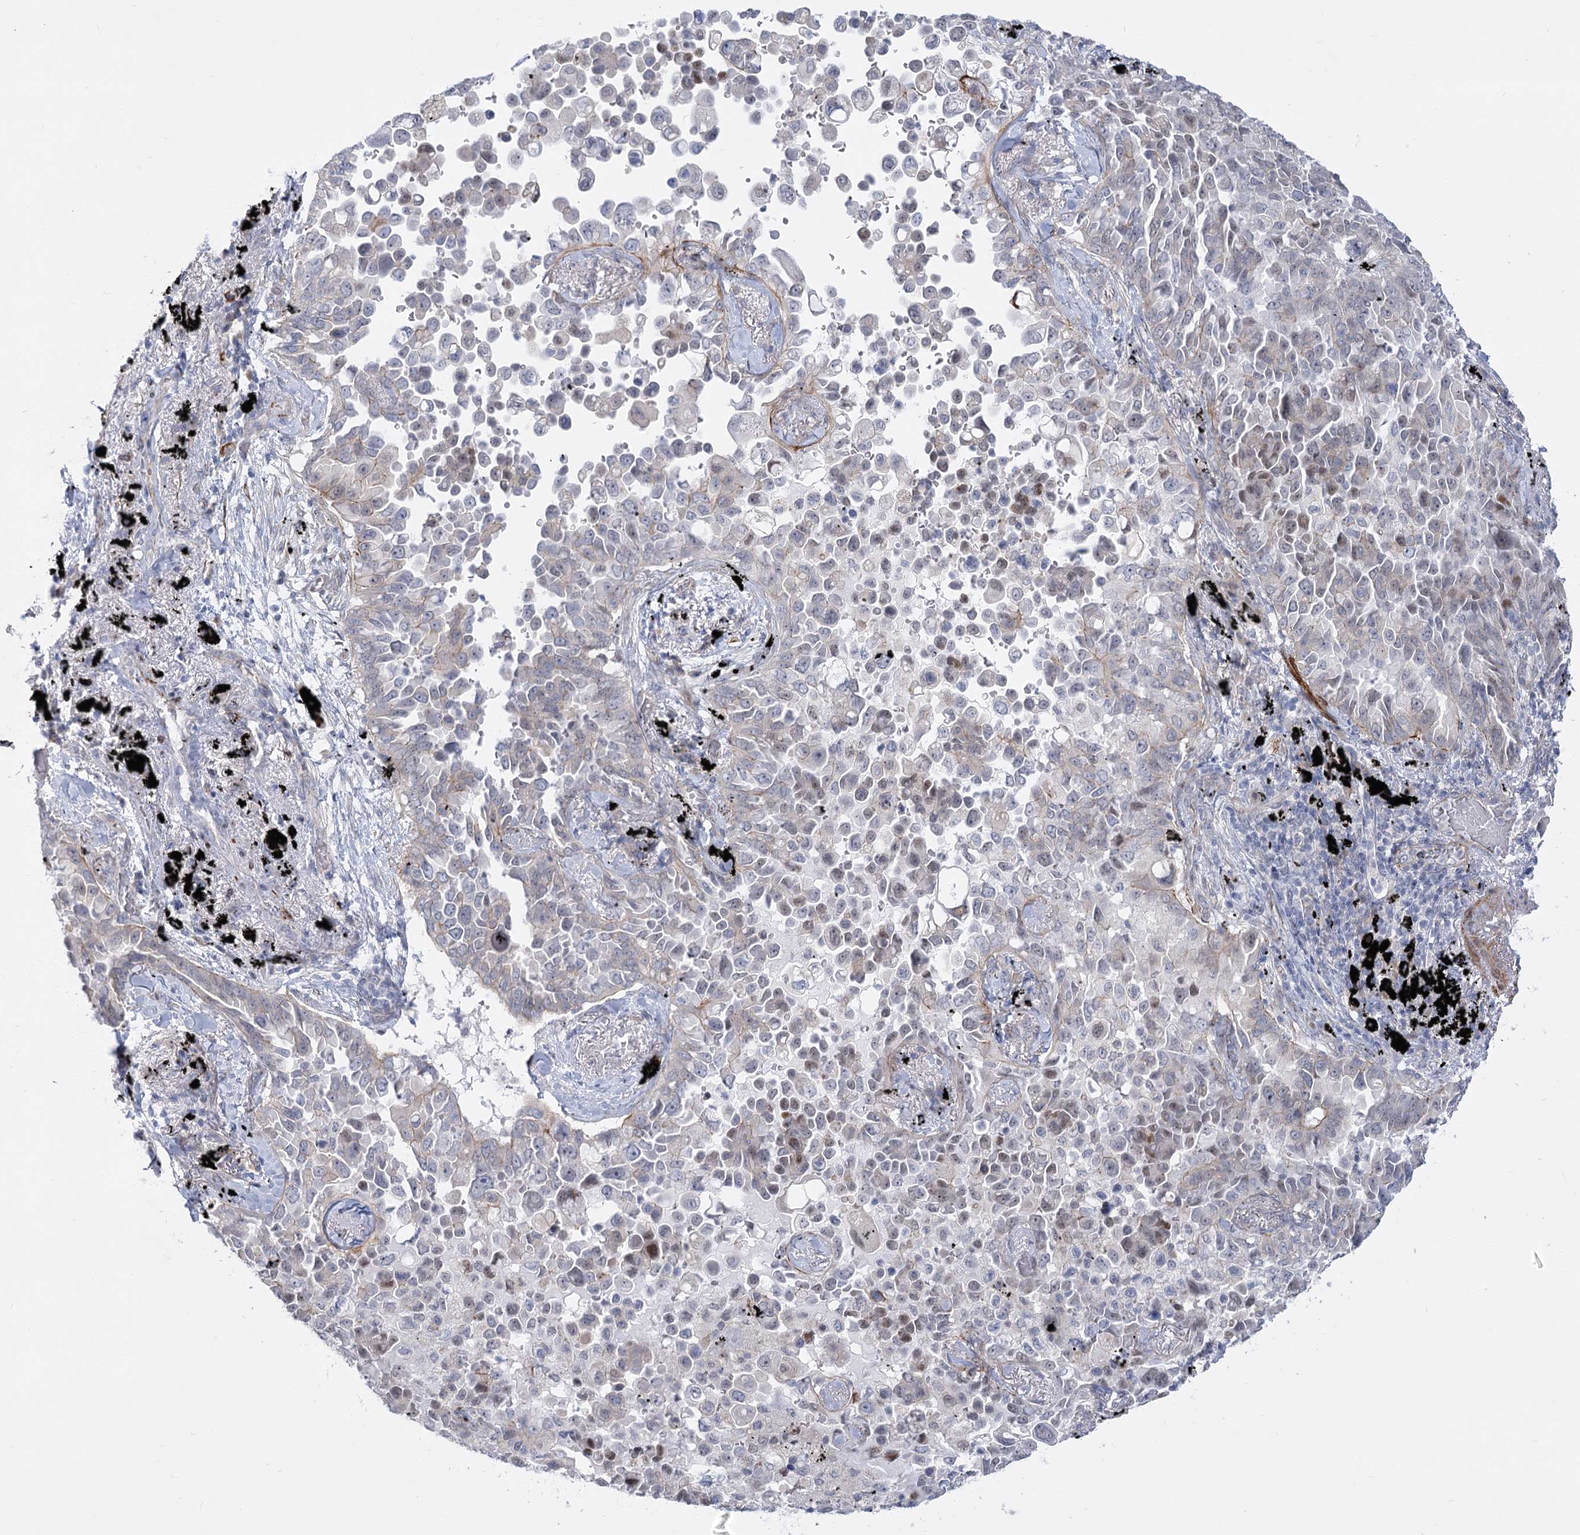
{"staining": {"intensity": "weak", "quantity": "<25%", "location": "nuclear"}, "tissue": "lung cancer", "cell_type": "Tumor cells", "image_type": "cancer", "snomed": [{"axis": "morphology", "description": "Adenocarcinoma, NOS"}, {"axis": "topography", "description": "Lung"}], "caption": "High magnification brightfield microscopy of lung adenocarcinoma stained with DAB (3,3'-diaminobenzidine) (brown) and counterstained with hematoxylin (blue): tumor cells show no significant staining.", "gene": "ARSI", "patient": {"sex": "female", "age": 67}}